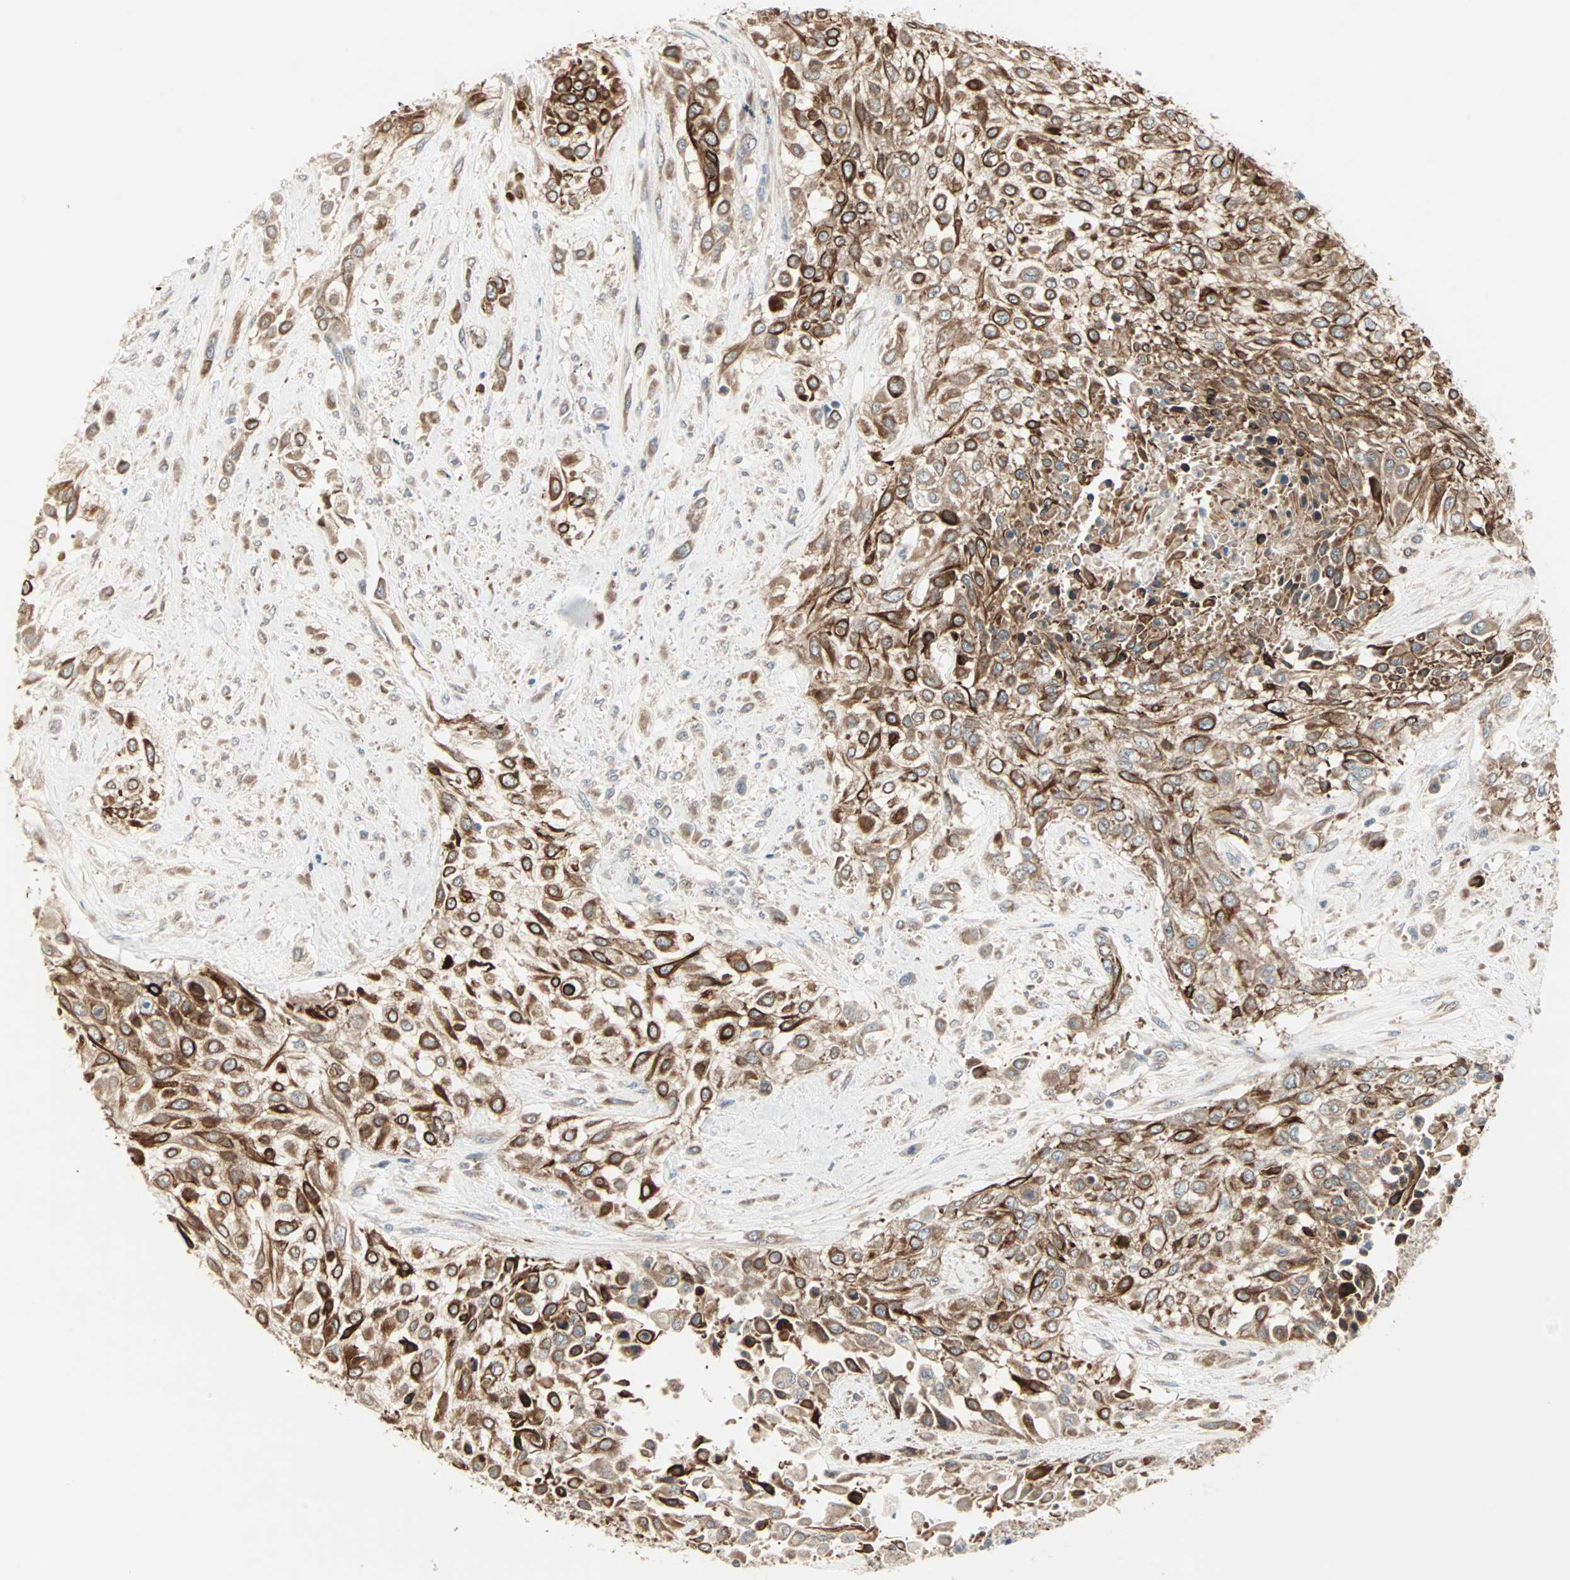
{"staining": {"intensity": "strong", "quantity": ">75%", "location": "cytoplasmic/membranous"}, "tissue": "urothelial cancer", "cell_type": "Tumor cells", "image_type": "cancer", "snomed": [{"axis": "morphology", "description": "Urothelial carcinoma, High grade"}, {"axis": "topography", "description": "Urinary bladder"}], "caption": "Immunohistochemistry (IHC) image of neoplastic tissue: urothelial cancer stained using IHC demonstrates high levels of strong protein expression localized specifically in the cytoplasmic/membranous of tumor cells, appearing as a cytoplasmic/membranous brown color.", "gene": "ZFP36", "patient": {"sex": "male", "age": 57}}